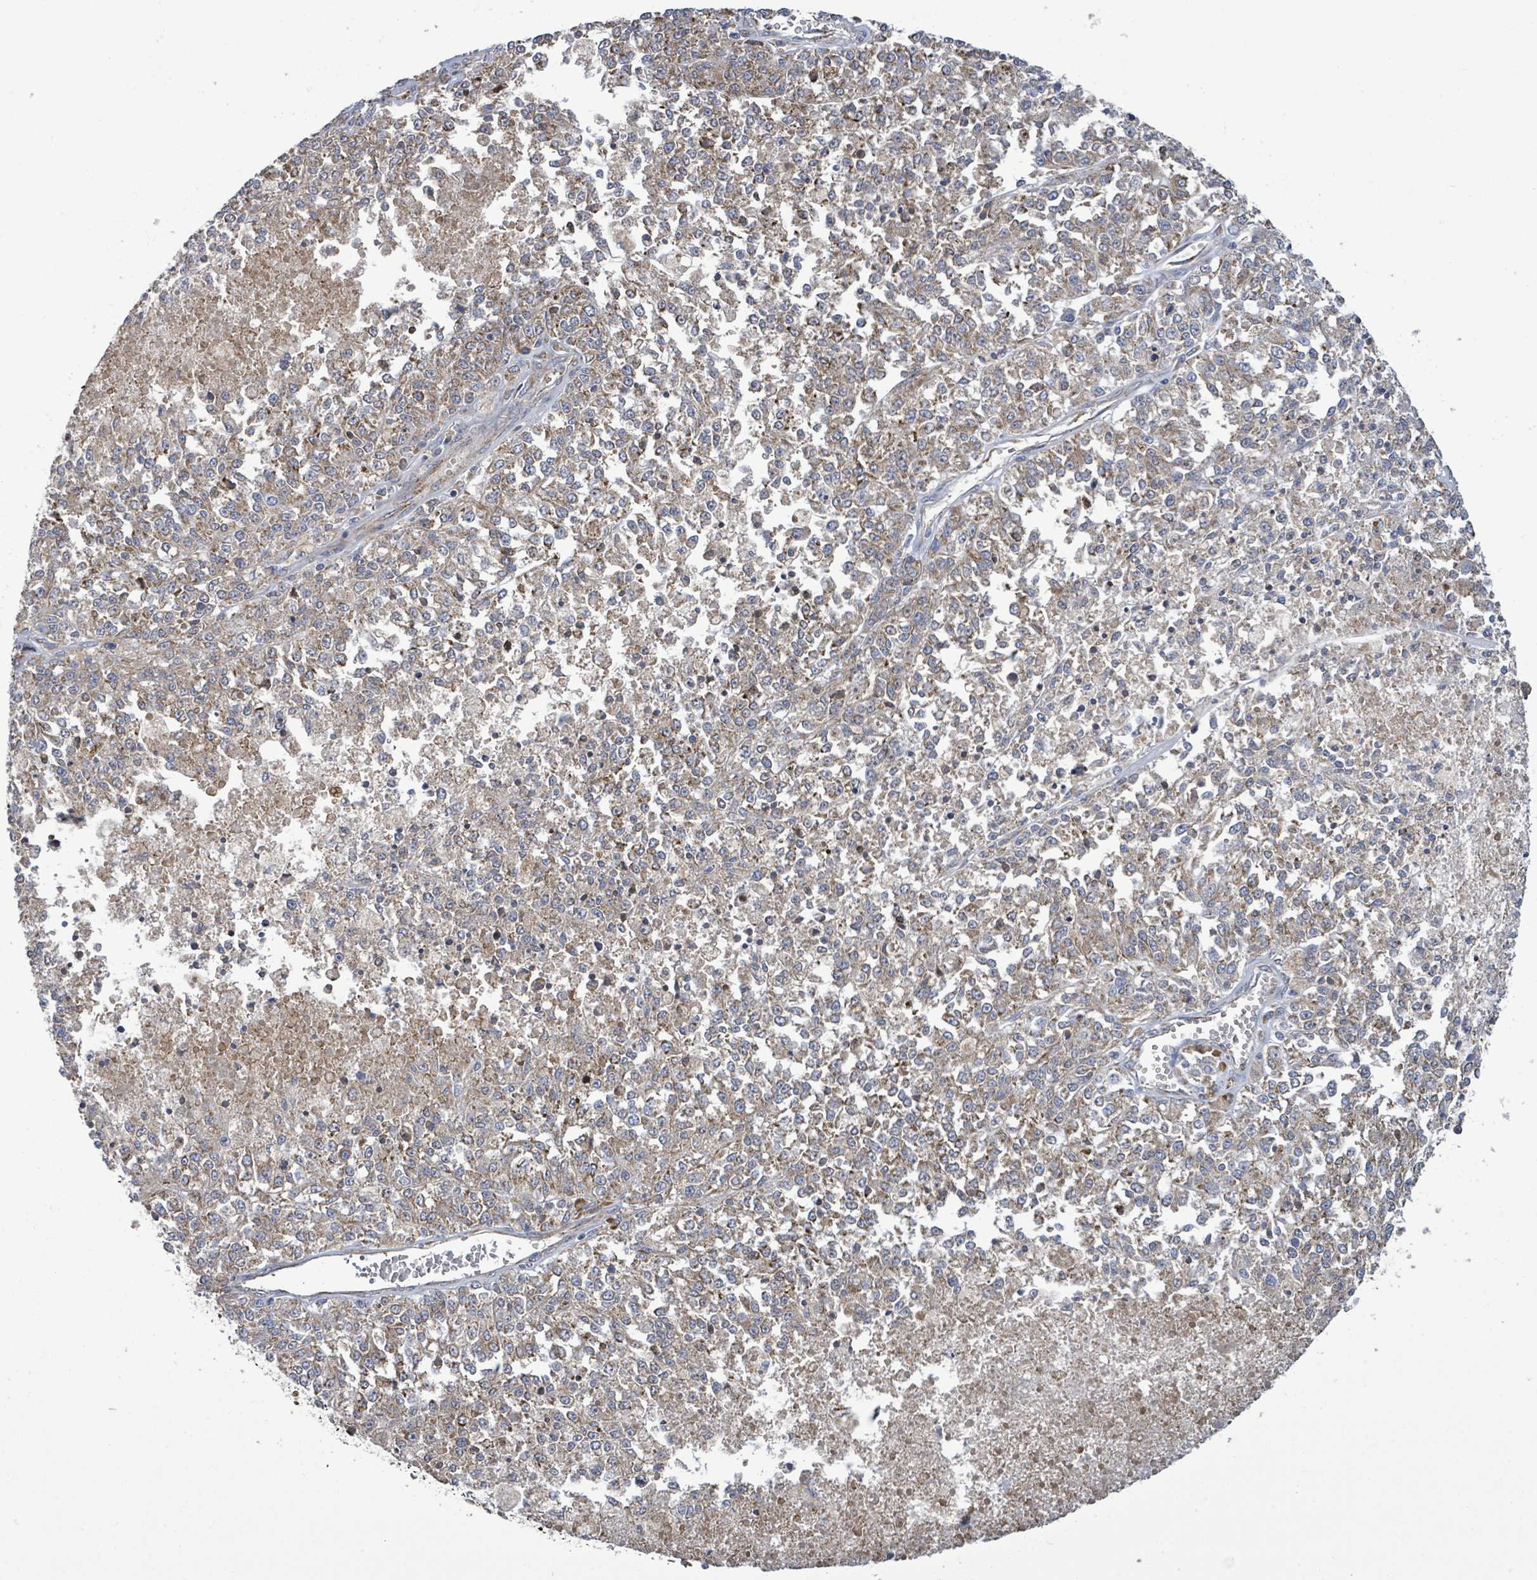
{"staining": {"intensity": "weak", "quantity": "25%-75%", "location": "cytoplasmic/membranous"}, "tissue": "melanoma", "cell_type": "Tumor cells", "image_type": "cancer", "snomed": [{"axis": "morphology", "description": "Malignant melanoma, NOS"}, {"axis": "topography", "description": "Skin"}], "caption": "Protein expression analysis of melanoma displays weak cytoplasmic/membranous positivity in approximately 25%-75% of tumor cells.", "gene": "NOMO1", "patient": {"sex": "female", "age": 64}}